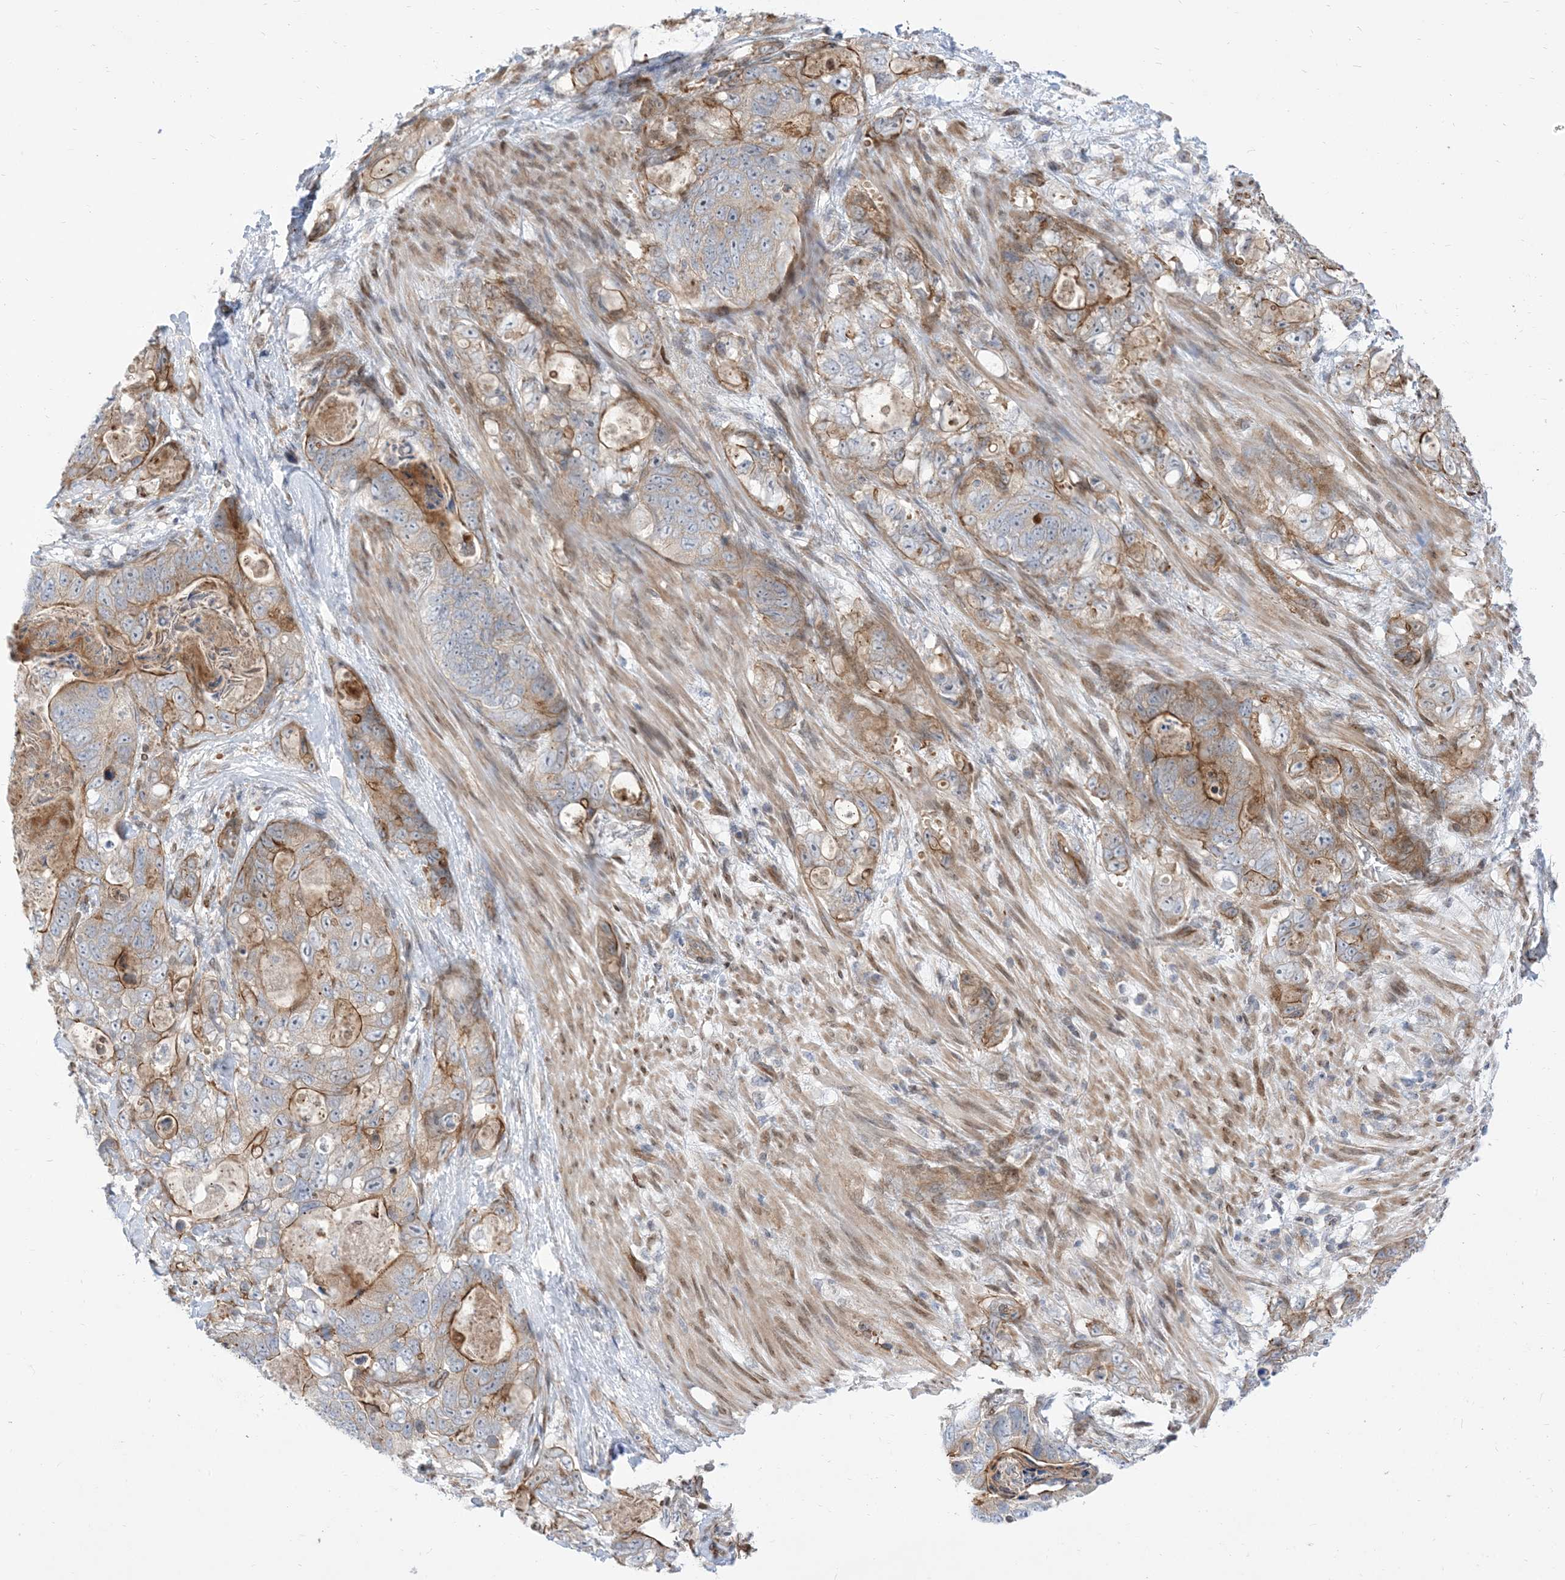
{"staining": {"intensity": "moderate", "quantity": "25%-75%", "location": "cytoplasmic/membranous"}, "tissue": "stomach cancer", "cell_type": "Tumor cells", "image_type": "cancer", "snomed": [{"axis": "morphology", "description": "Normal tissue, NOS"}, {"axis": "morphology", "description": "Adenocarcinoma, NOS"}, {"axis": "topography", "description": "Stomach"}], "caption": "A brown stain shows moderate cytoplasmic/membranous expression of a protein in human stomach cancer tumor cells.", "gene": "TYSND1", "patient": {"sex": "female", "age": 89}}